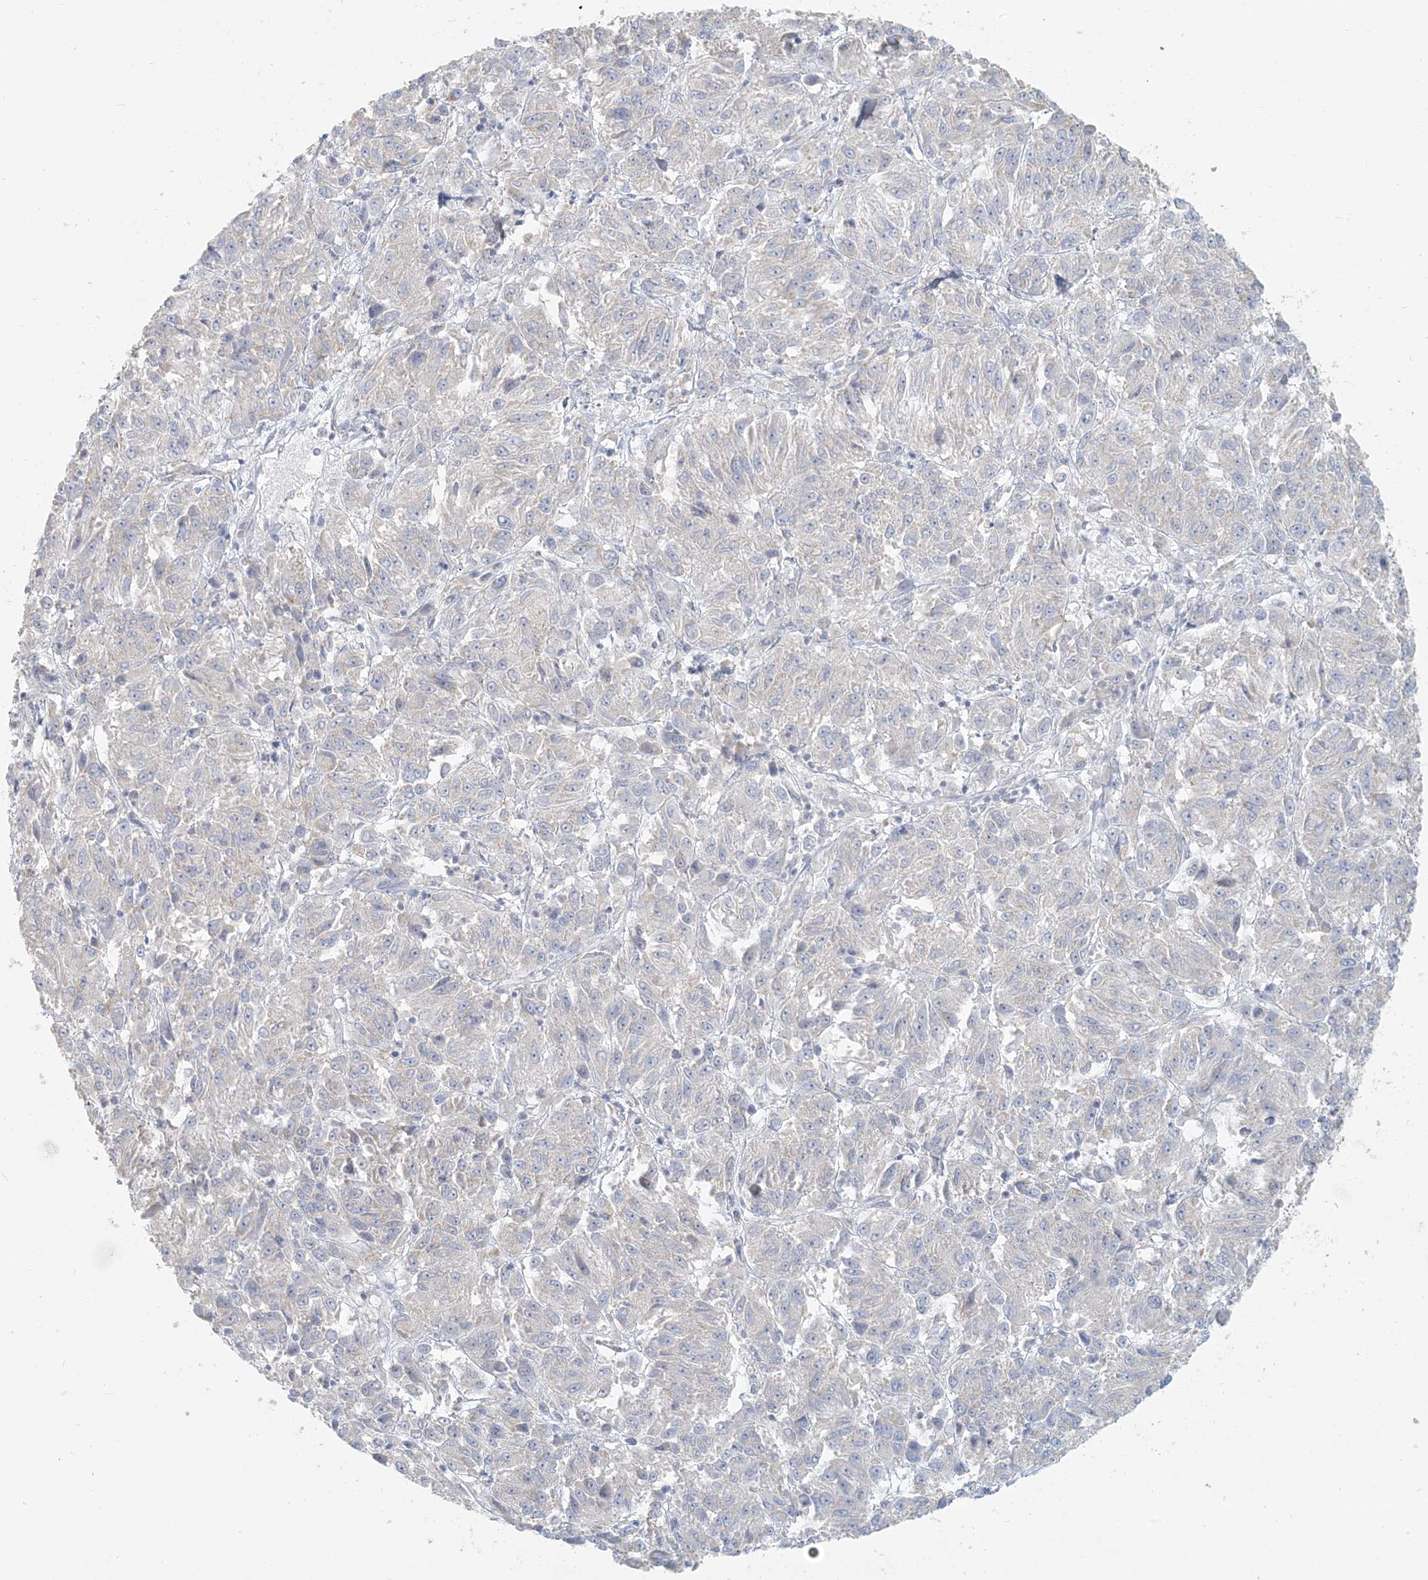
{"staining": {"intensity": "negative", "quantity": "none", "location": "none"}, "tissue": "melanoma", "cell_type": "Tumor cells", "image_type": "cancer", "snomed": [{"axis": "morphology", "description": "Malignant melanoma, Metastatic site"}, {"axis": "topography", "description": "Lung"}], "caption": "High power microscopy image of an immunohistochemistry (IHC) micrograph of melanoma, revealing no significant positivity in tumor cells.", "gene": "HACL1", "patient": {"sex": "male", "age": 64}}